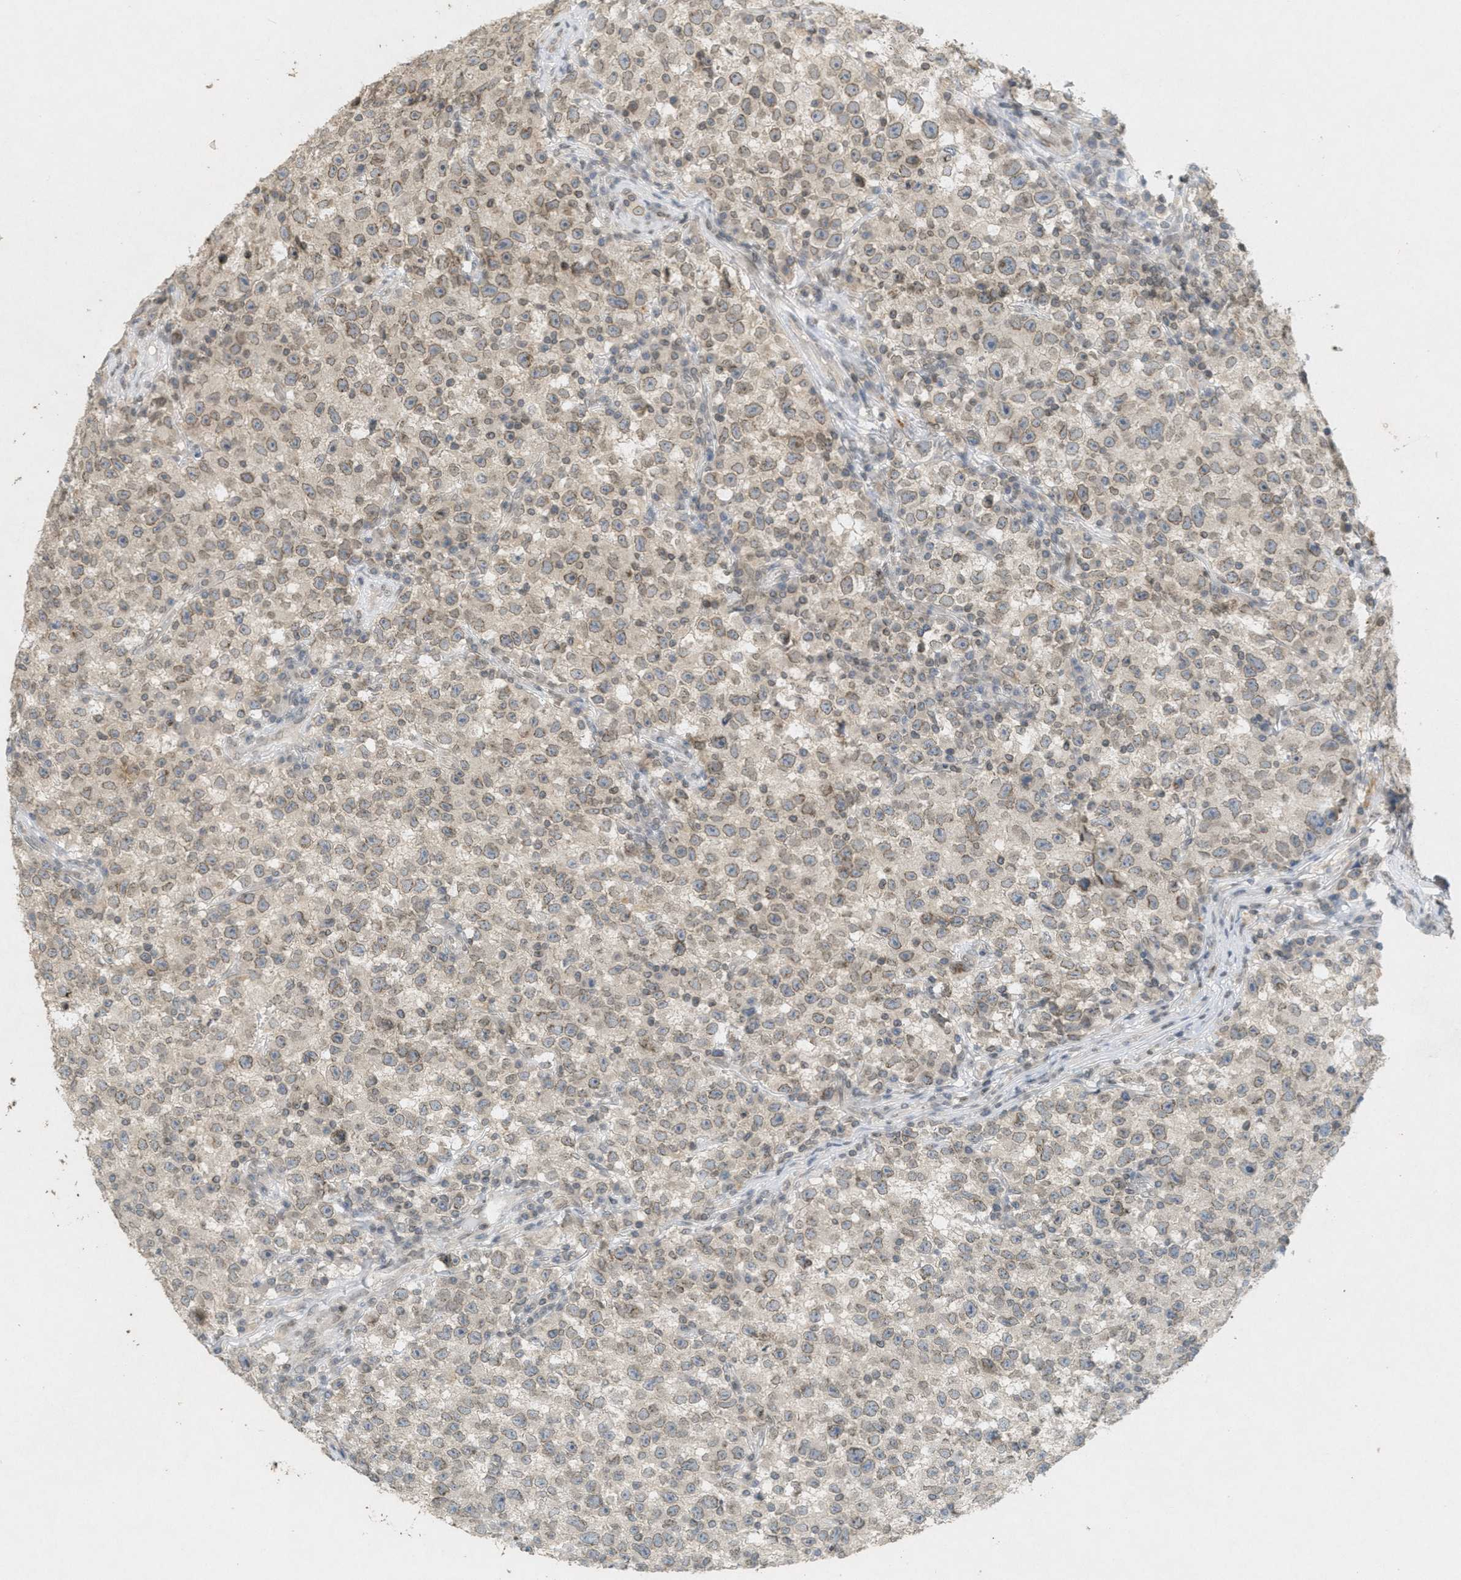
{"staining": {"intensity": "weak", "quantity": "25%-75%", "location": "cytoplasmic/membranous,nuclear"}, "tissue": "testis cancer", "cell_type": "Tumor cells", "image_type": "cancer", "snomed": [{"axis": "morphology", "description": "Seminoma, NOS"}, {"axis": "topography", "description": "Testis"}], "caption": "The photomicrograph shows a brown stain indicating the presence of a protein in the cytoplasmic/membranous and nuclear of tumor cells in testis seminoma.", "gene": "ABHD6", "patient": {"sex": "male", "age": 22}}